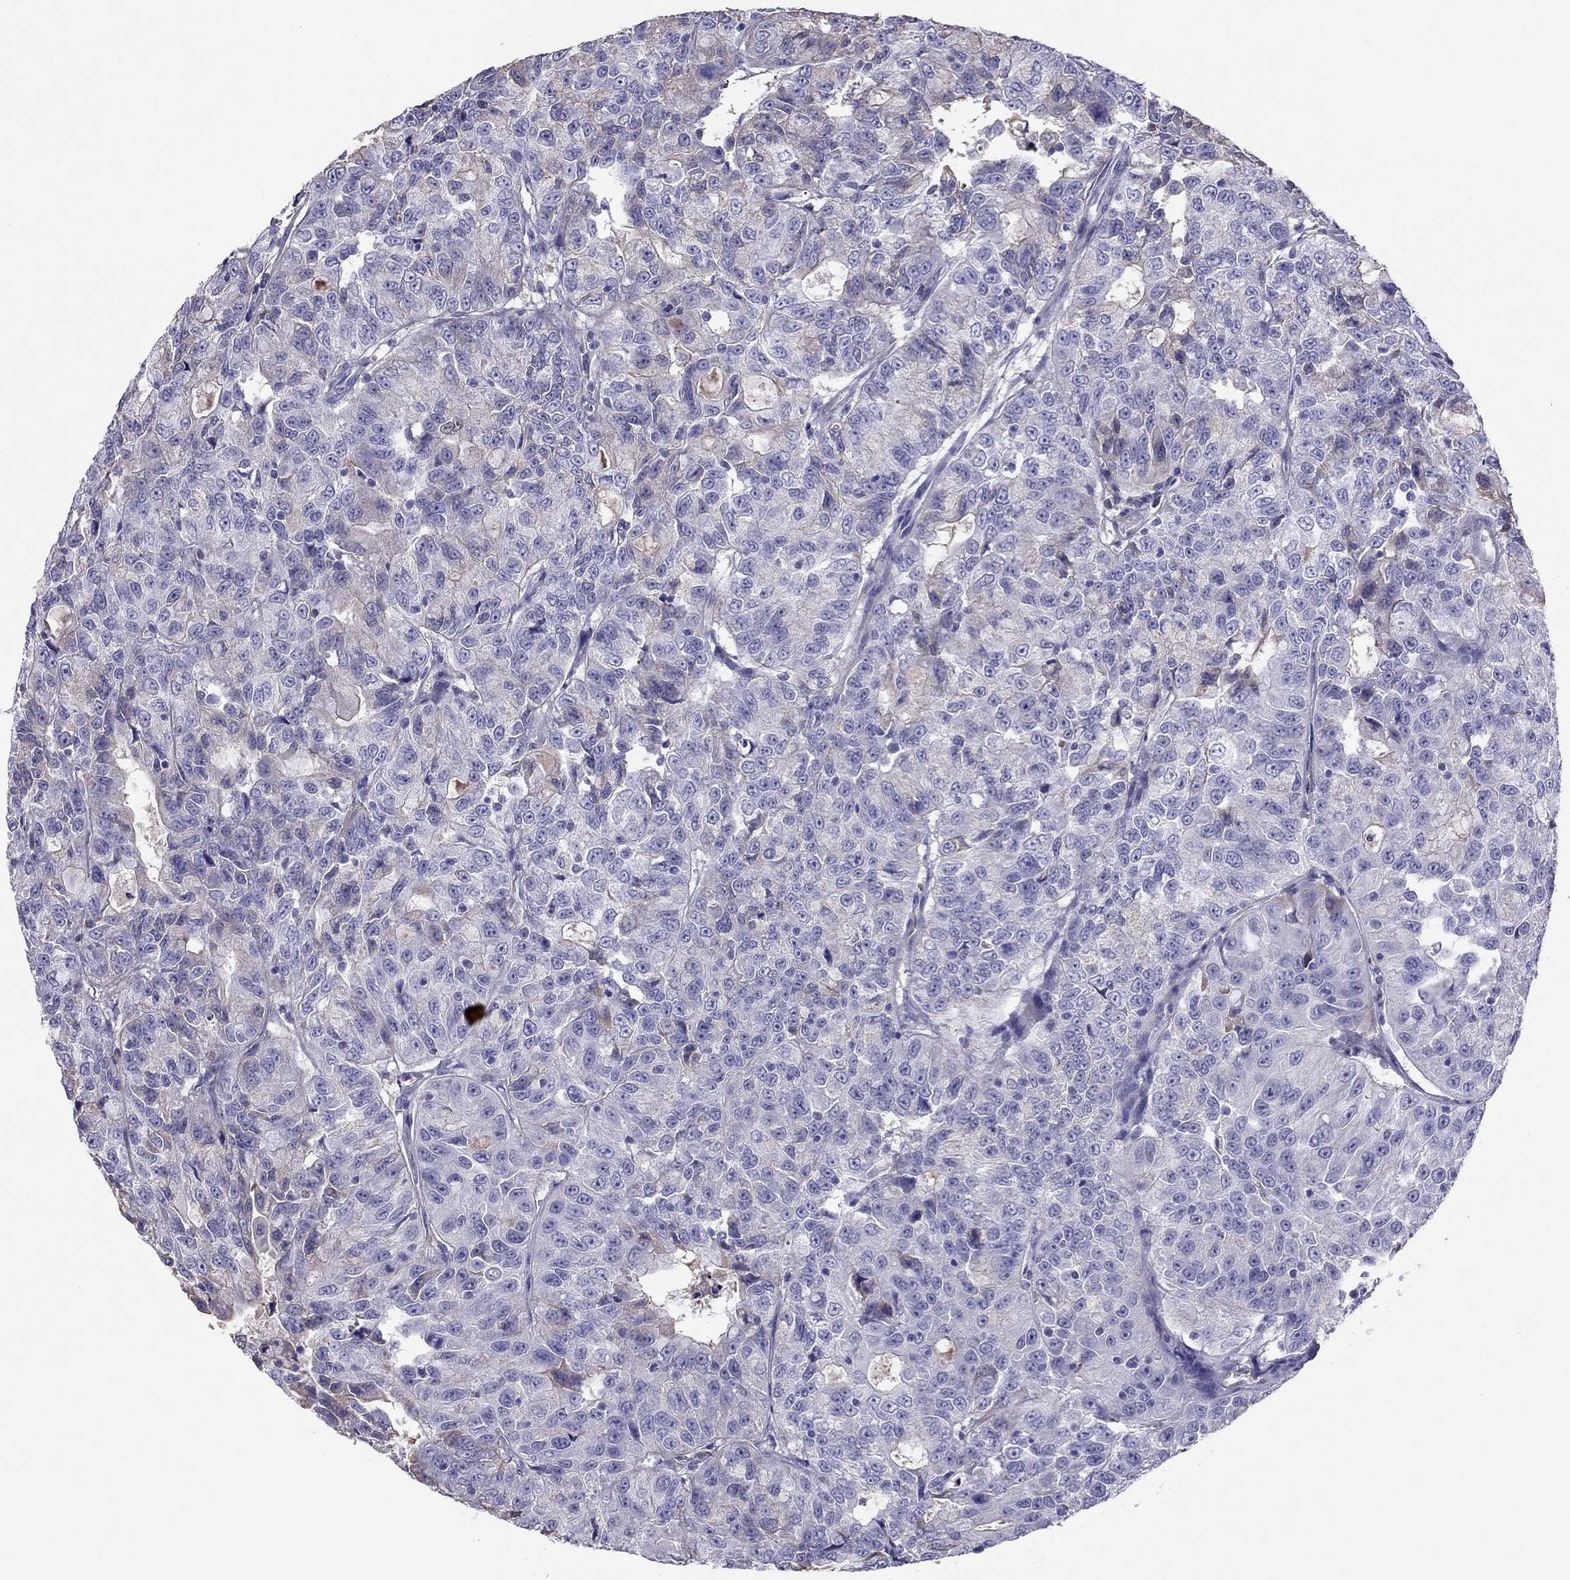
{"staining": {"intensity": "negative", "quantity": "none", "location": "none"}, "tissue": "urothelial cancer", "cell_type": "Tumor cells", "image_type": "cancer", "snomed": [{"axis": "morphology", "description": "Urothelial carcinoma, NOS"}, {"axis": "morphology", "description": "Urothelial carcinoma, High grade"}, {"axis": "topography", "description": "Urinary bladder"}], "caption": "Protein analysis of urothelial cancer shows no significant staining in tumor cells.", "gene": "TBC1D21", "patient": {"sex": "female", "age": 73}}